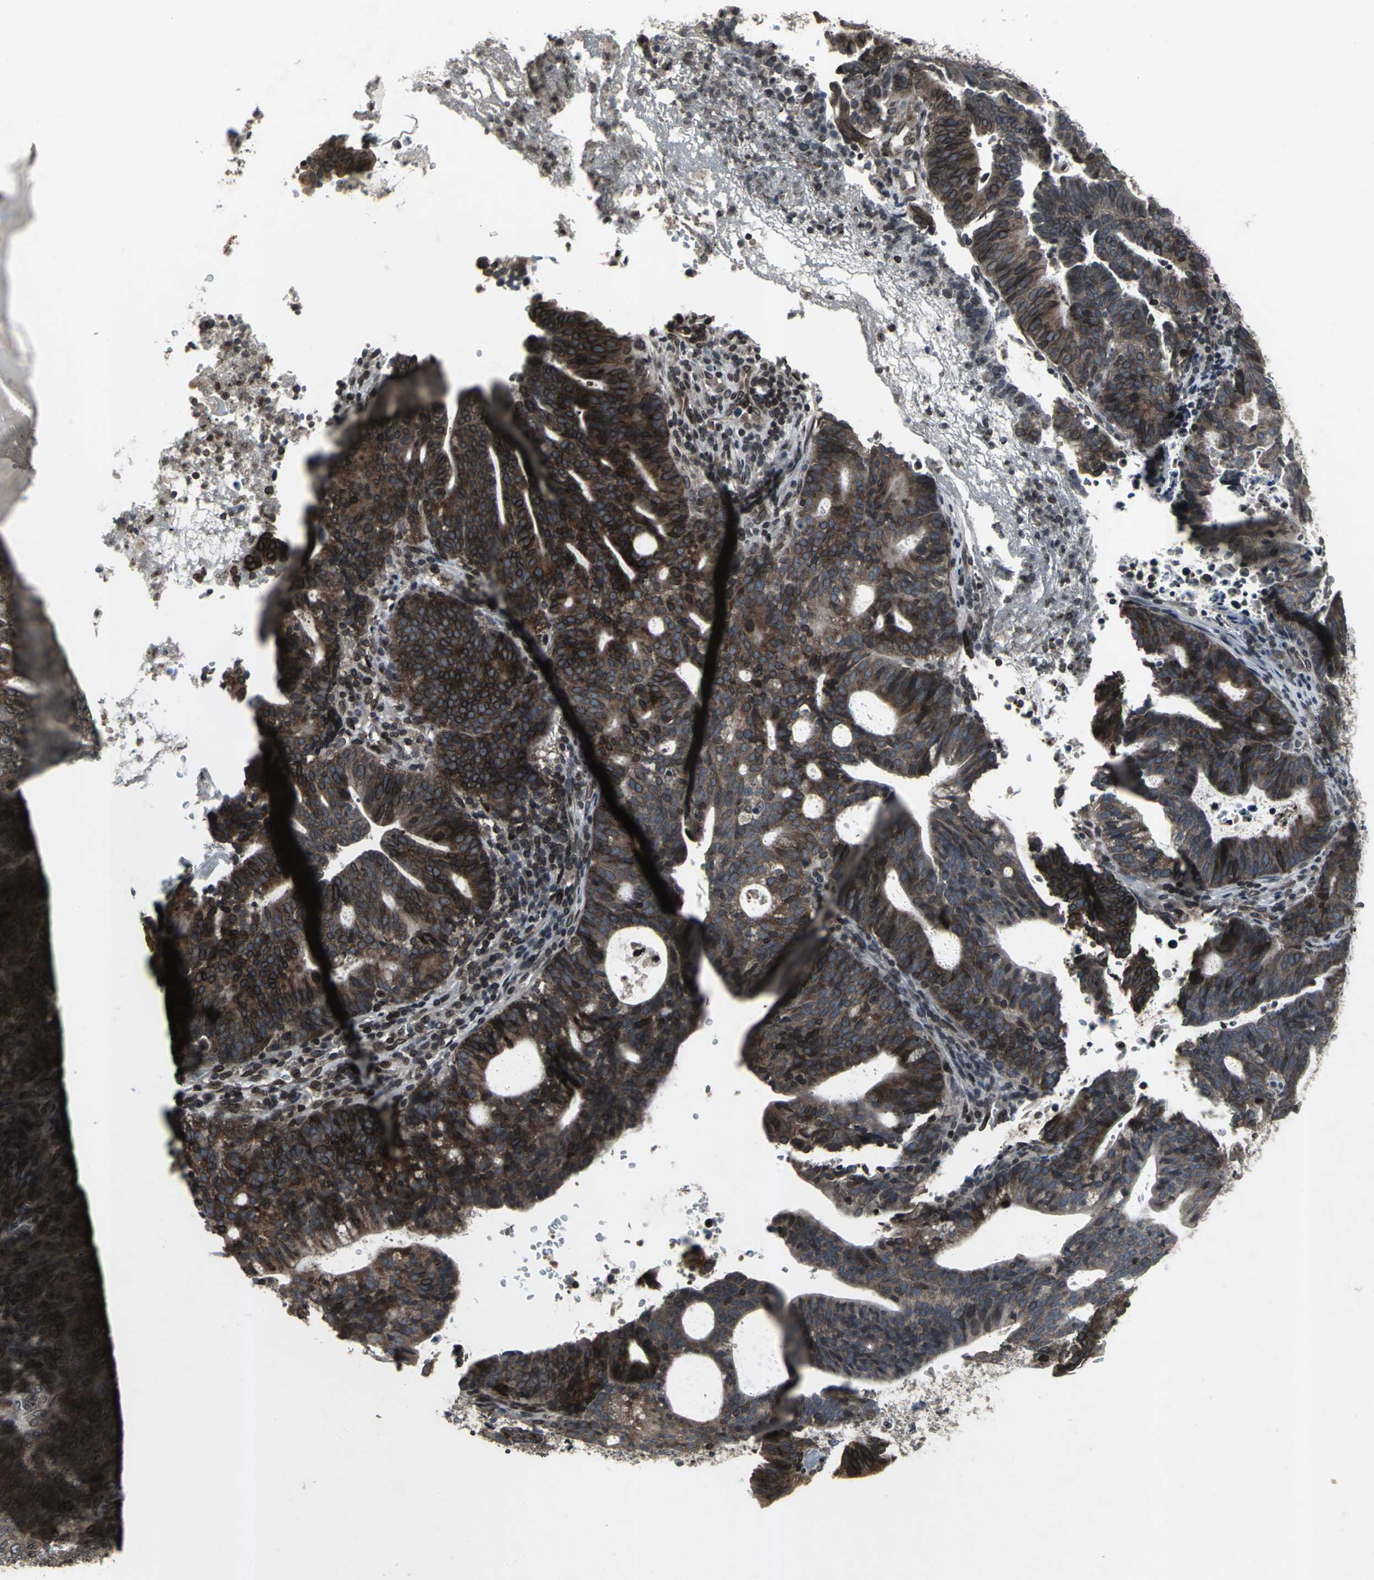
{"staining": {"intensity": "strong", "quantity": ">75%", "location": "cytoplasmic/membranous"}, "tissue": "endometrial cancer", "cell_type": "Tumor cells", "image_type": "cancer", "snomed": [{"axis": "morphology", "description": "Adenocarcinoma, NOS"}, {"axis": "topography", "description": "Uterus"}], "caption": "This is an image of IHC staining of endometrial cancer (adenocarcinoma), which shows strong staining in the cytoplasmic/membranous of tumor cells.", "gene": "SH2B3", "patient": {"sex": "female", "age": 83}}